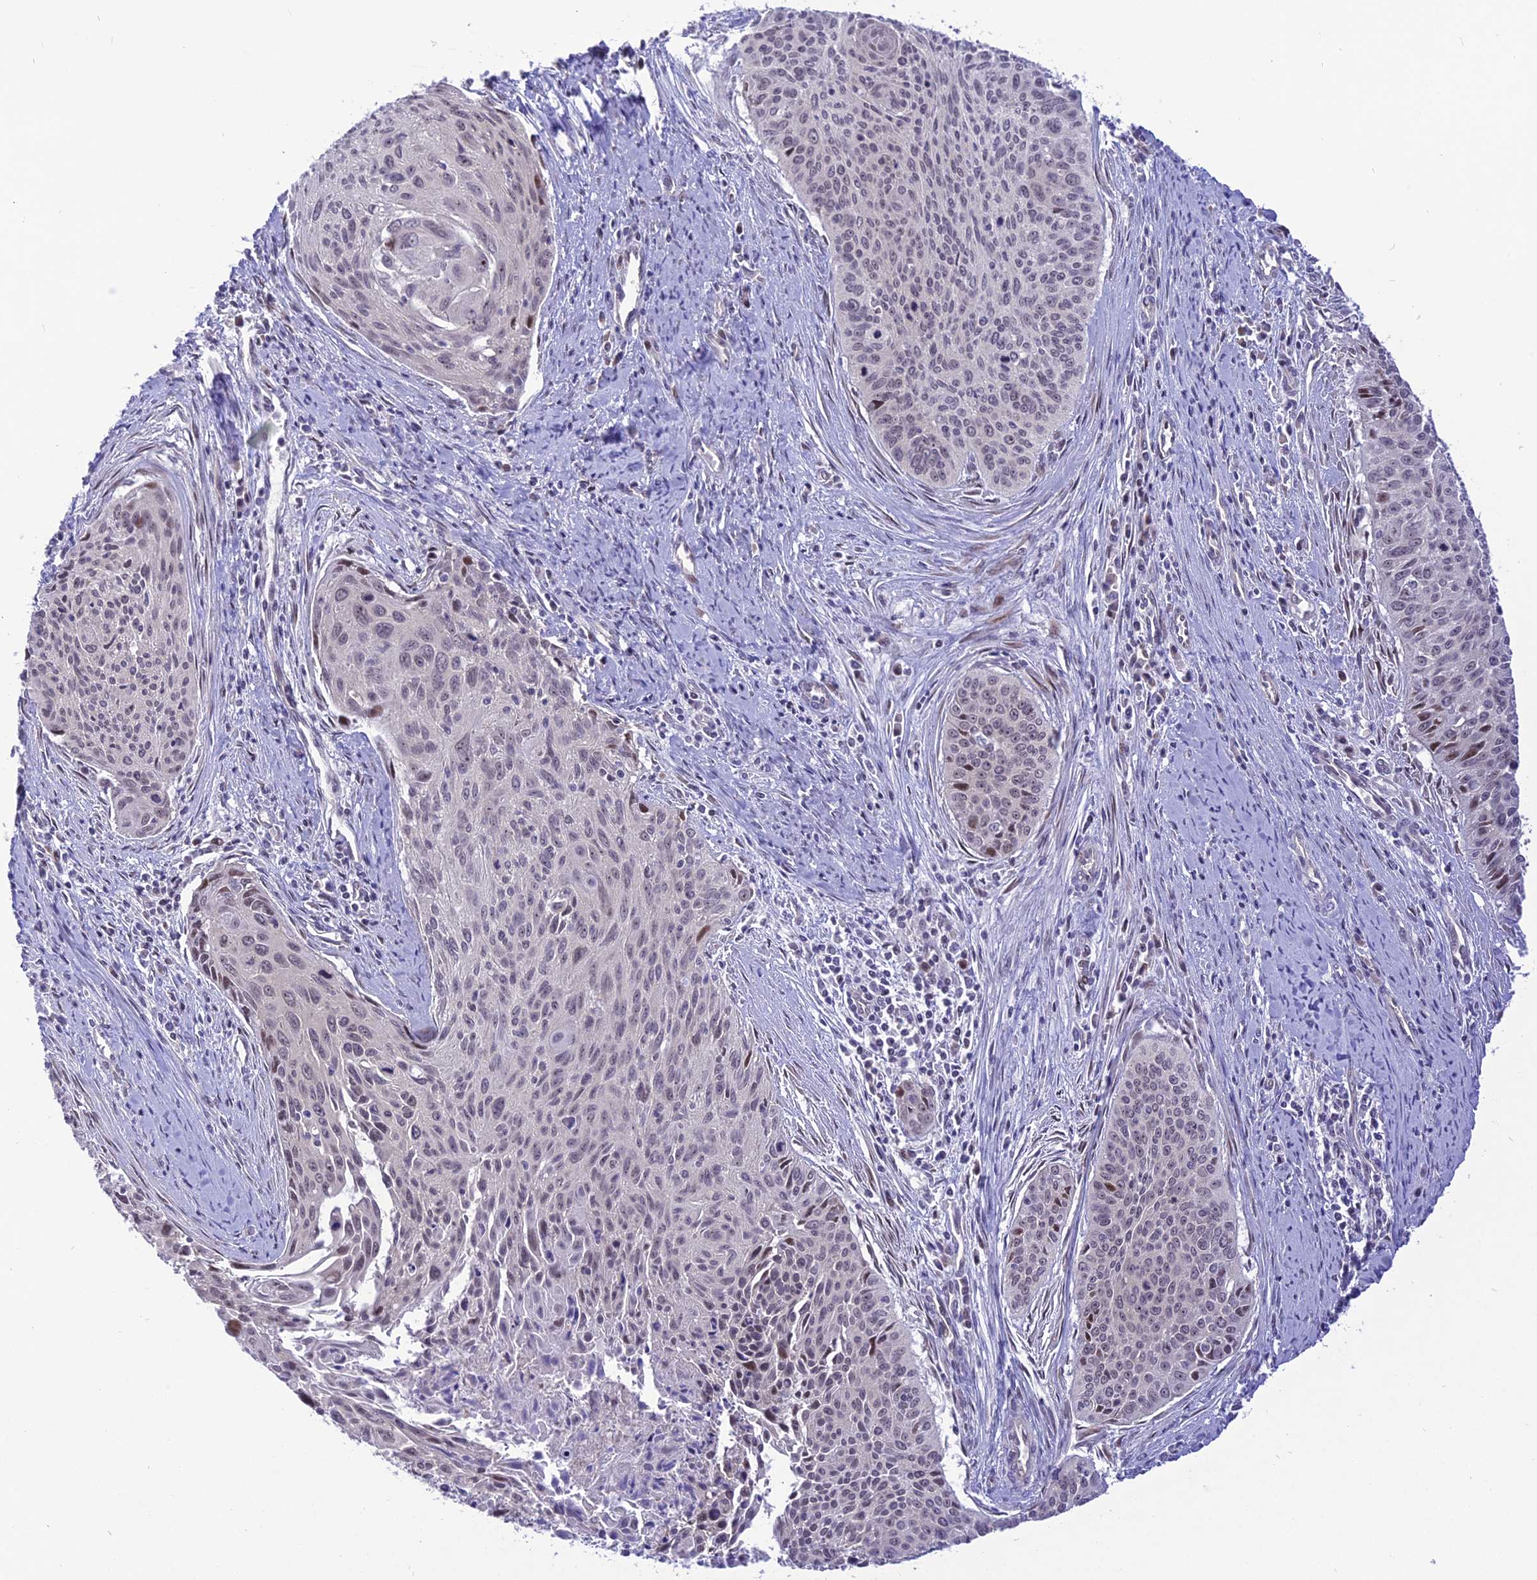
{"staining": {"intensity": "weak", "quantity": "<25%", "location": "nuclear"}, "tissue": "cervical cancer", "cell_type": "Tumor cells", "image_type": "cancer", "snomed": [{"axis": "morphology", "description": "Squamous cell carcinoma, NOS"}, {"axis": "topography", "description": "Cervix"}], "caption": "The immunohistochemistry photomicrograph has no significant staining in tumor cells of cervical squamous cell carcinoma tissue.", "gene": "ZNF837", "patient": {"sex": "female", "age": 55}}